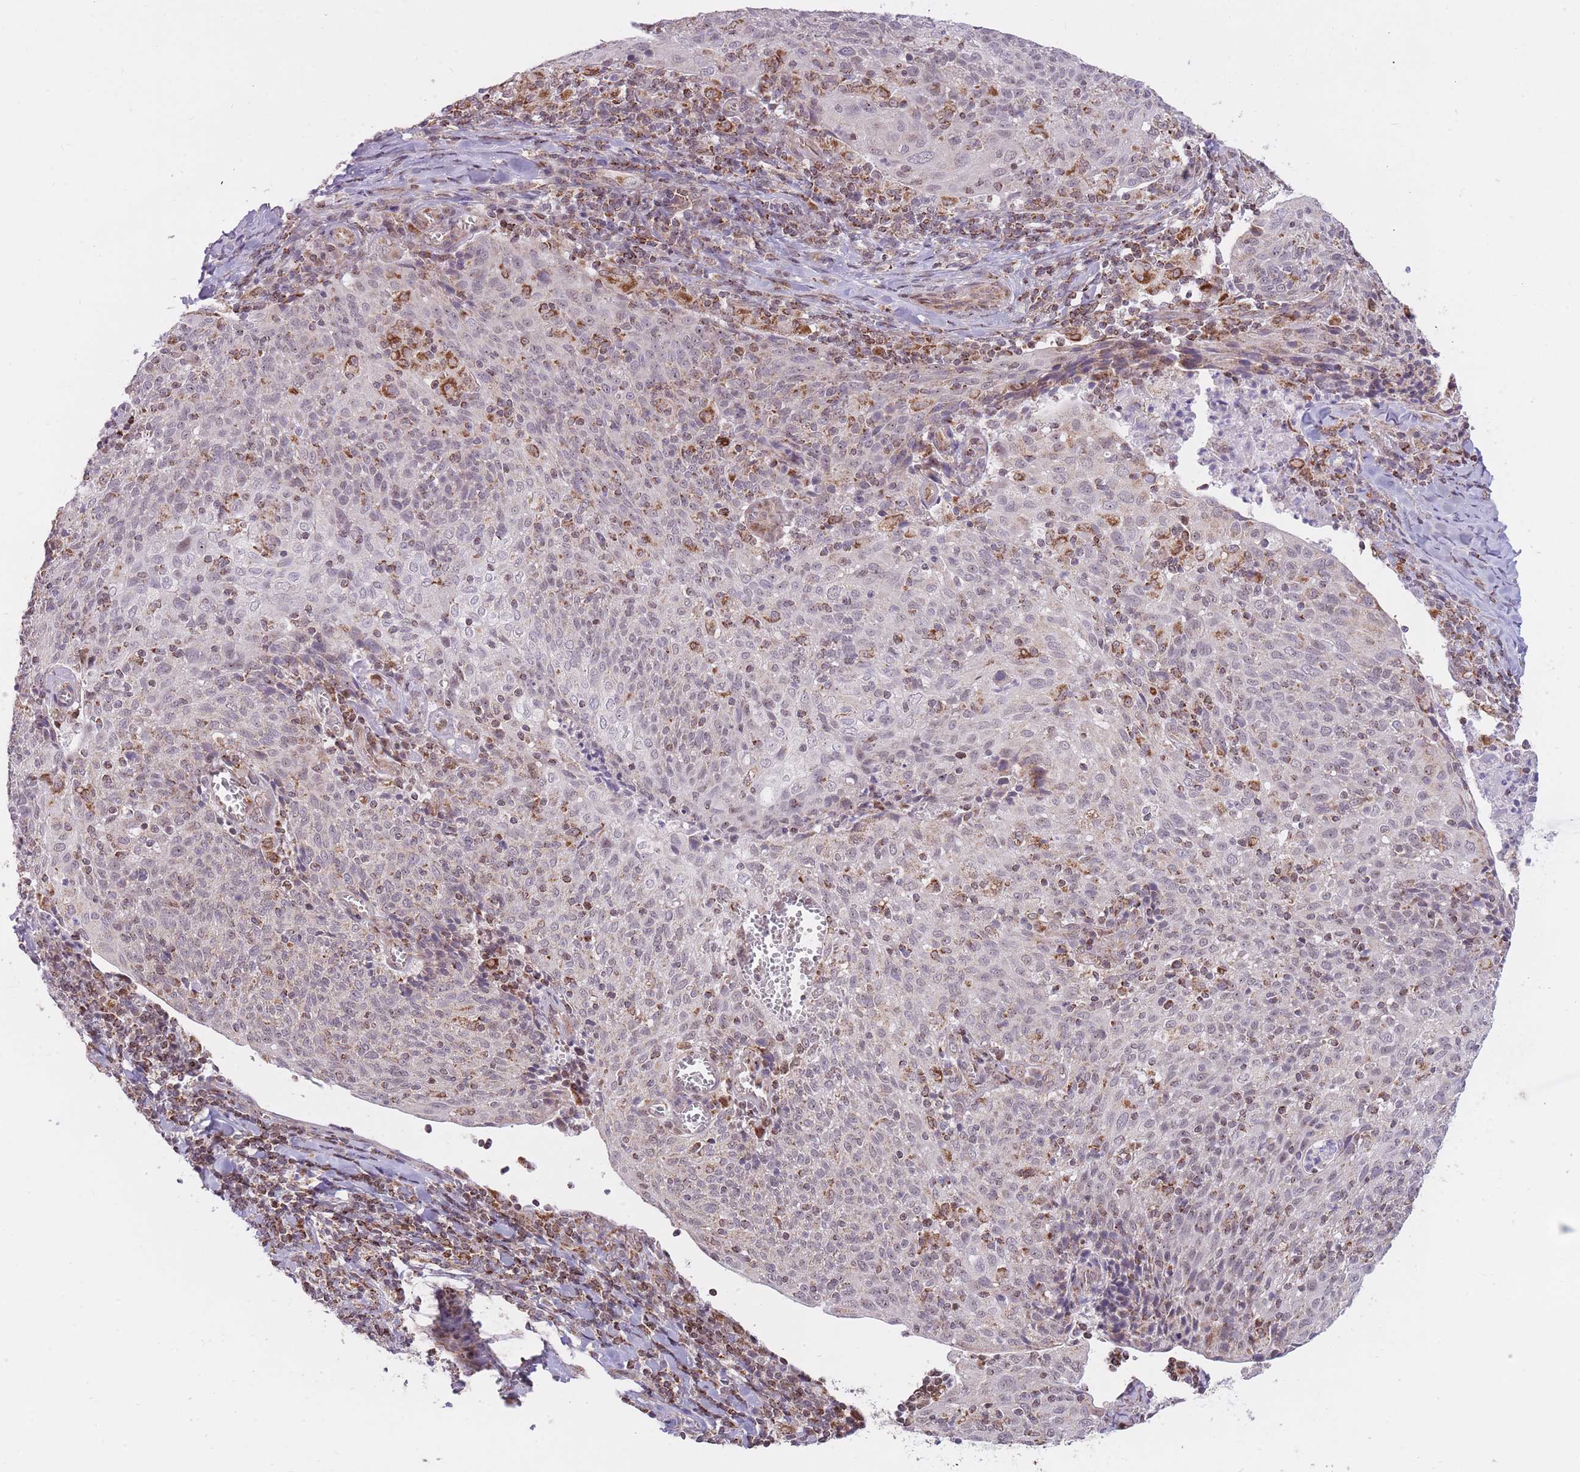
{"staining": {"intensity": "moderate", "quantity": "<25%", "location": "cytoplasmic/membranous"}, "tissue": "cervical cancer", "cell_type": "Tumor cells", "image_type": "cancer", "snomed": [{"axis": "morphology", "description": "Squamous cell carcinoma, NOS"}, {"axis": "topography", "description": "Cervix"}], "caption": "There is low levels of moderate cytoplasmic/membranous positivity in tumor cells of cervical squamous cell carcinoma, as demonstrated by immunohistochemical staining (brown color).", "gene": "DPYSL4", "patient": {"sex": "female", "age": 52}}